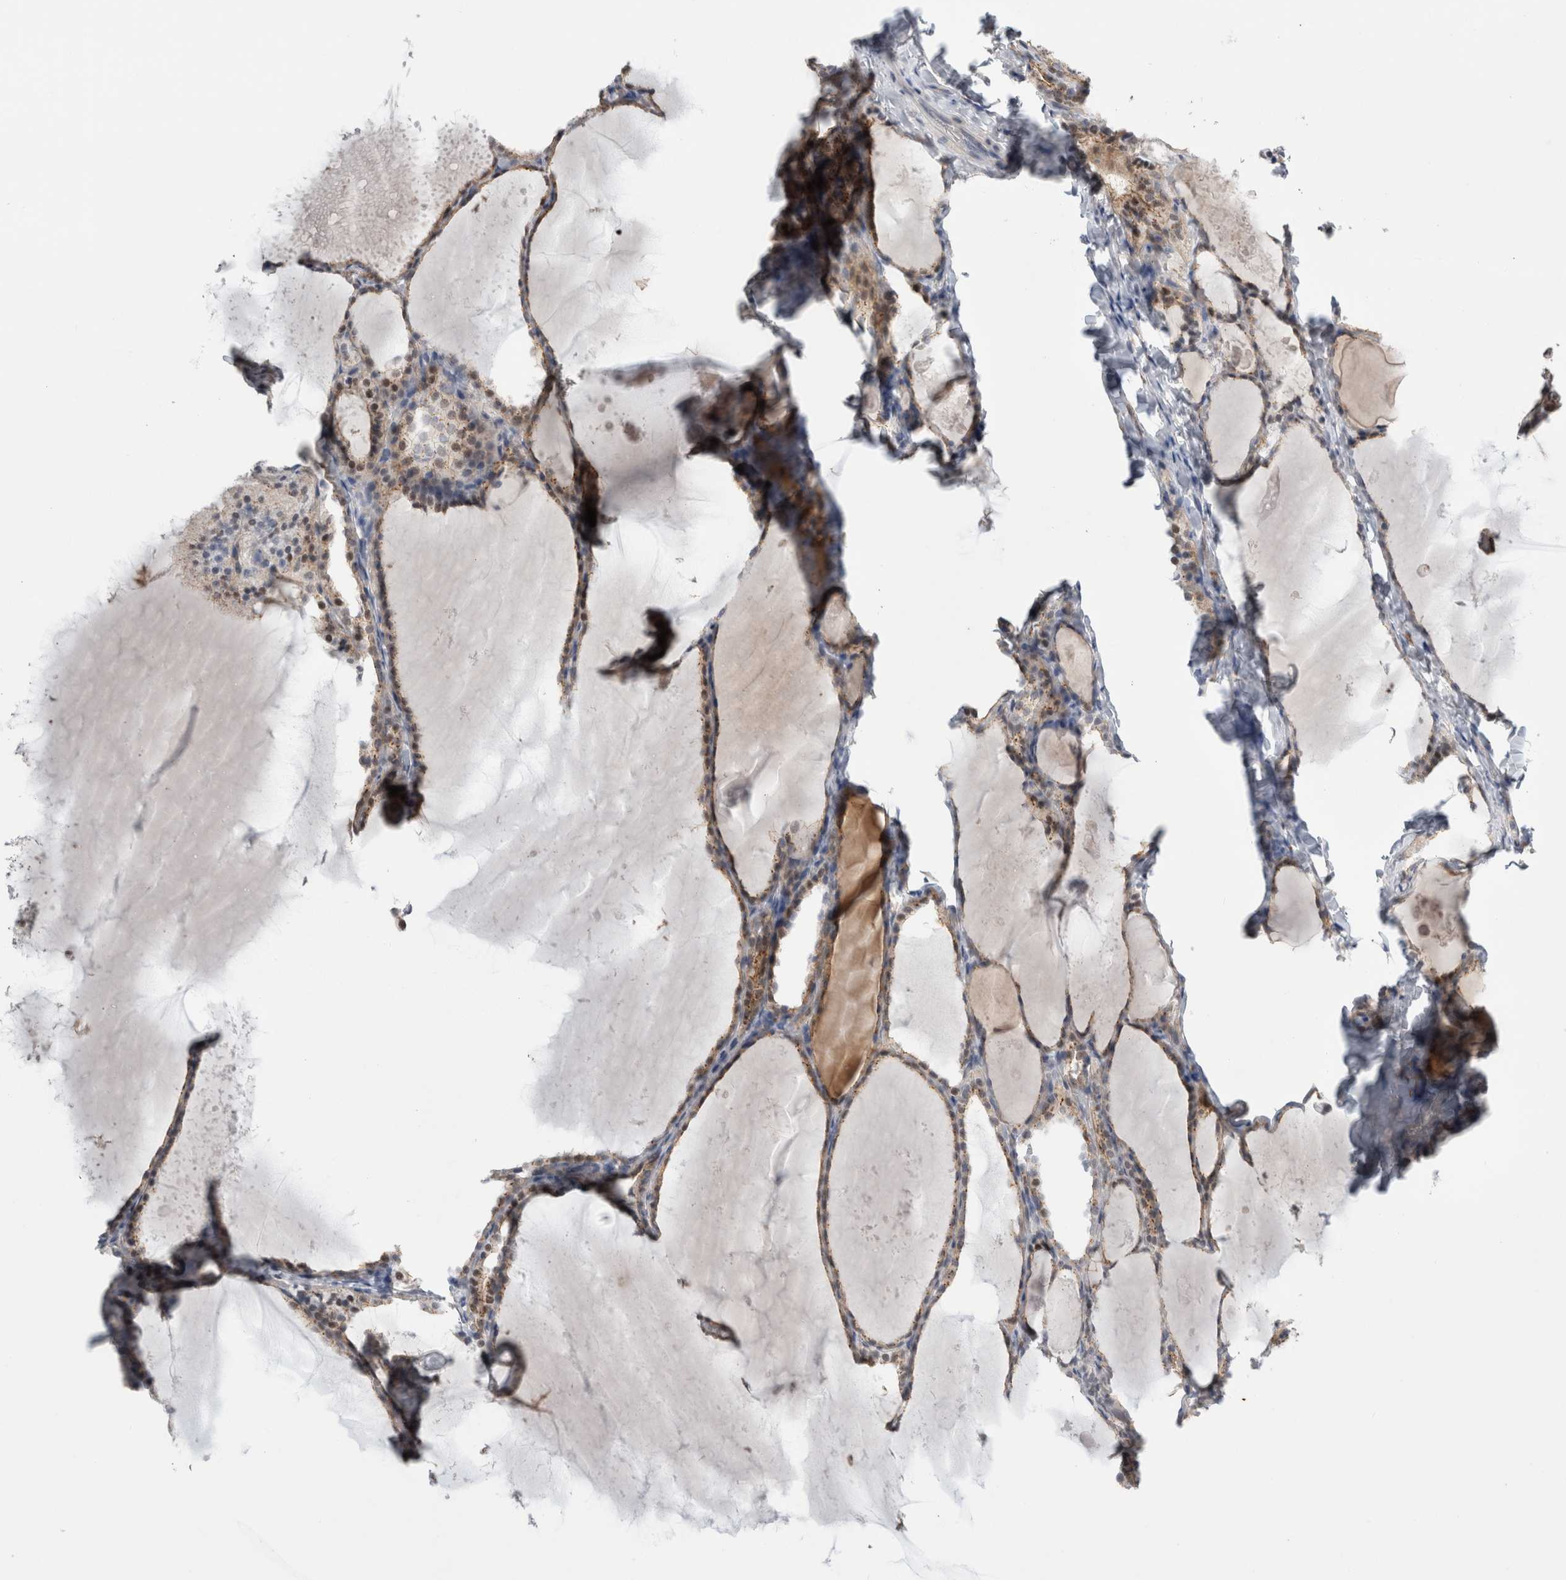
{"staining": {"intensity": "weak", "quantity": "25%-75%", "location": "nuclear"}, "tissue": "thyroid cancer", "cell_type": "Tumor cells", "image_type": "cancer", "snomed": [{"axis": "morphology", "description": "Papillary adenocarcinoma, NOS"}, {"axis": "topography", "description": "Thyroid gland"}], "caption": "The image demonstrates a brown stain indicating the presence of a protein in the nuclear of tumor cells in thyroid cancer (papillary adenocarcinoma).", "gene": "TAFA5", "patient": {"sex": "female", "age": 42}}